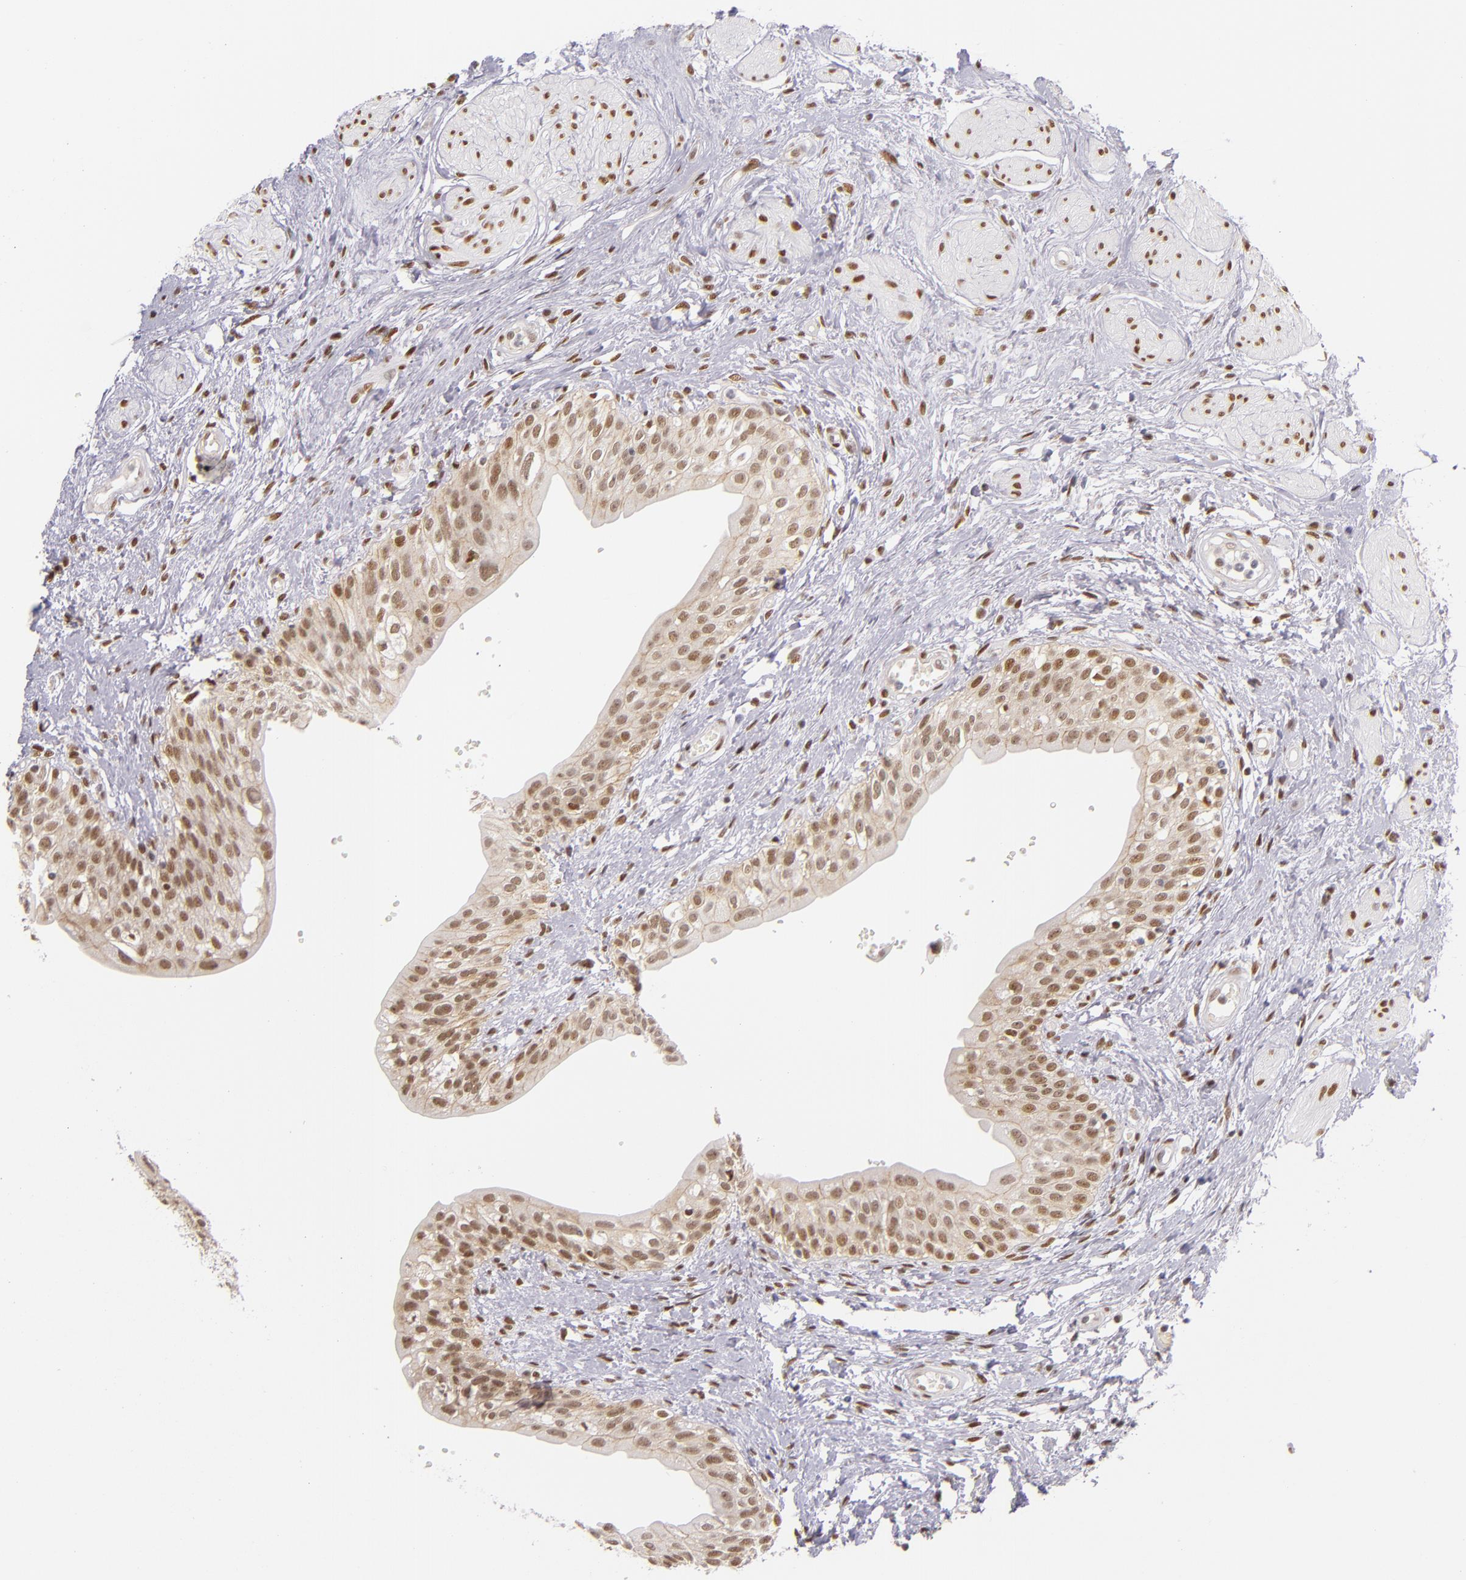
{"staining": {"intensity": "moderate", "quantity": ">75%", "location": "cytoplasmic/membranous,nuclear"}, "tissue": "urinary bladder", "cell_type": "Urothelial cells", "image_type": "normal", "snomed": [{"axis": "morphology", "description": "Normal tissue, NOS"}, {"axis": "topography", "description": "Urinary bladder"}], "caption": "IHC staining of normal urinary bladder, which reveals medium levels of moderate cytoplasmic/membranous,nuclear expression in about >75% of urothelial cells indicating moderate cytoplasmic/membranous,nuclear protein positivity. The staining was performed using DAB (3,3'-diaminobenzidine) (brown) for protein detection and nuclei were counterstained in hematoxylin (blue).", "gene": "NCOR2", "patient": {"sex": "female", "age": 55}}